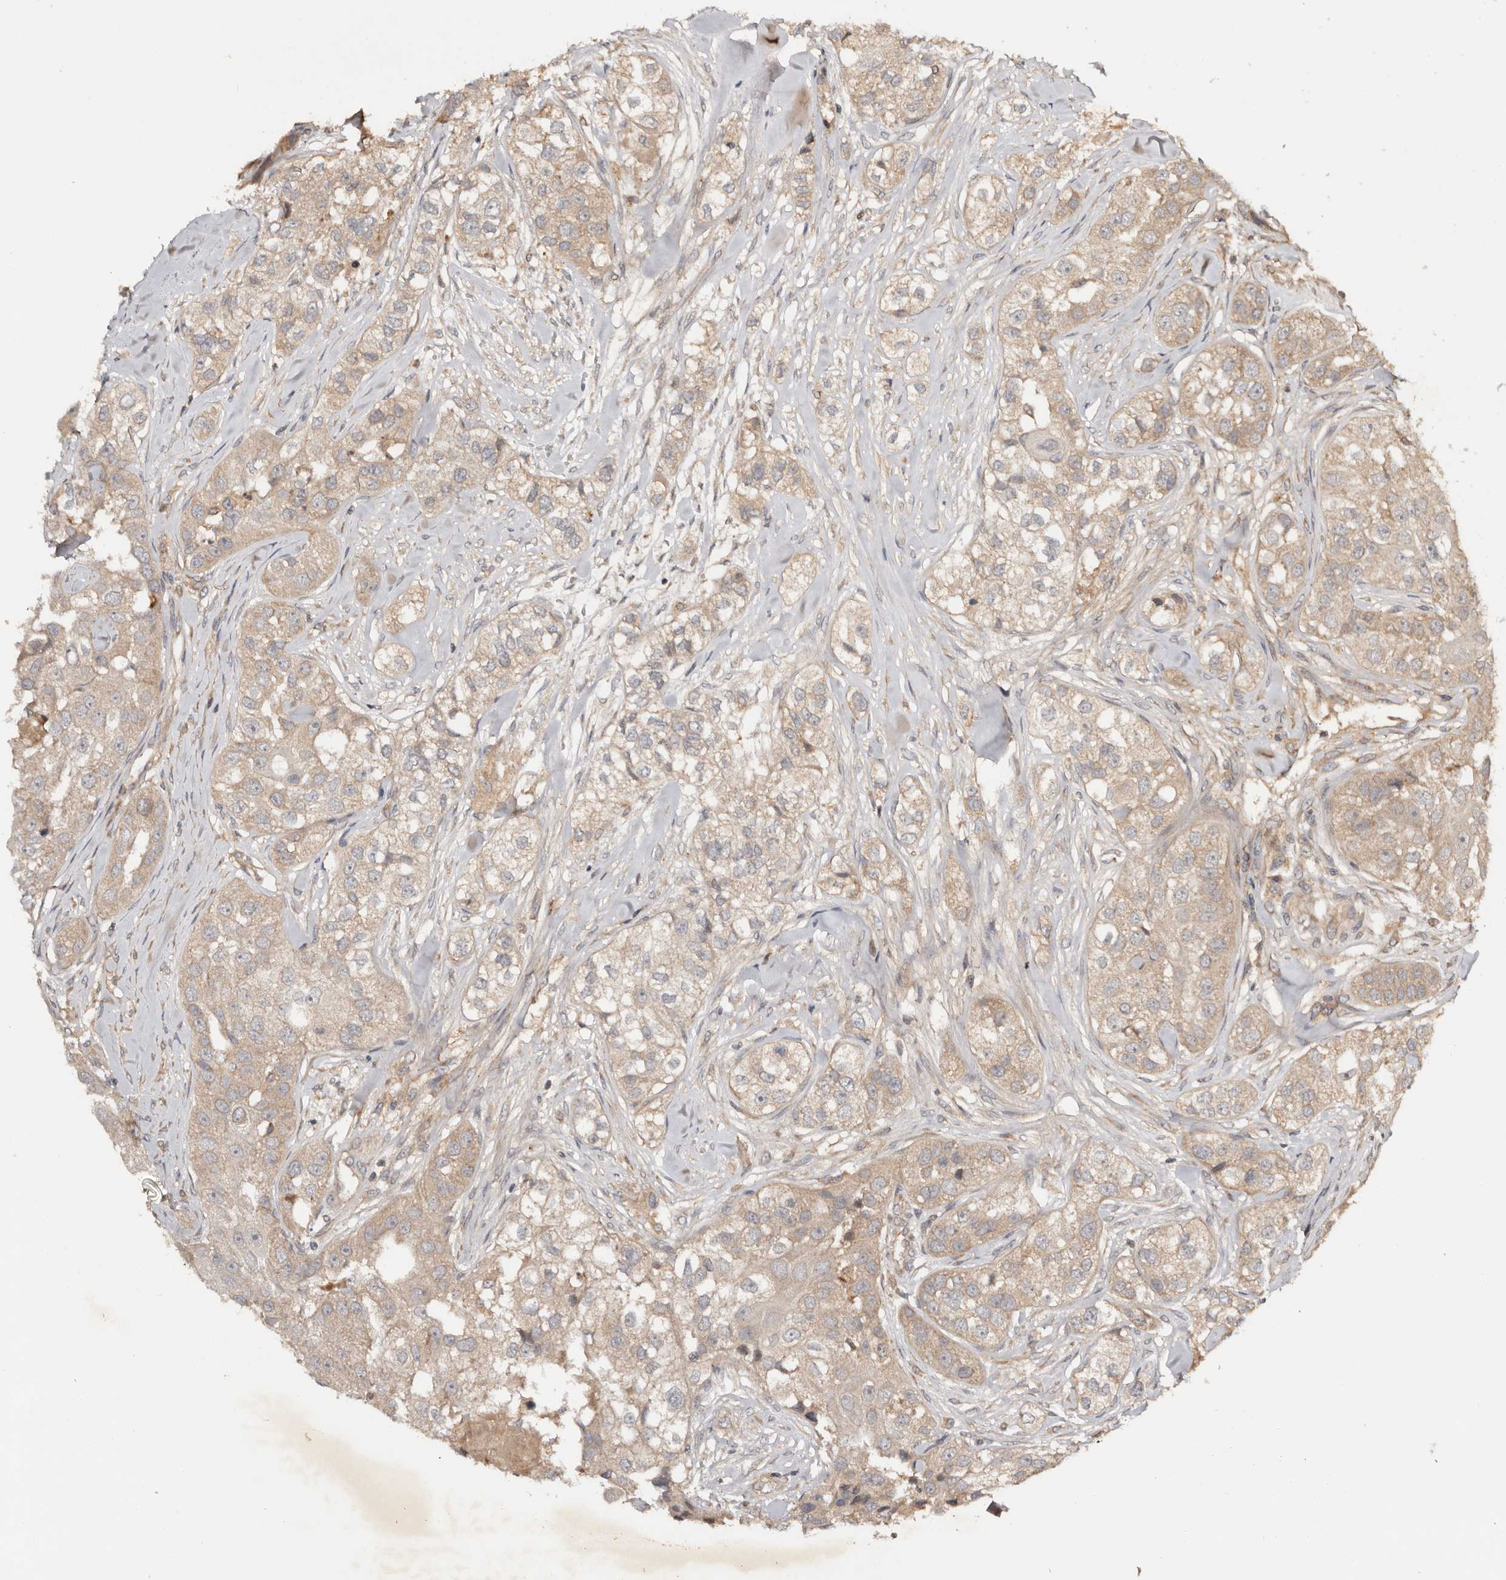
{"staining": {"intensity": "weak", "quantity": ">75%", "location": "cytoplasmic/membranous"}, "tissue": "head and neck cancer", "cell_type": "Tumor cells", "image_type": "cancer", "snomed": [{"axis": "morphology", "description": "Normal tissue, NOS"}, {"axis": "morphology", "description": "Squamous cell carcinoma, NOS"}, {"axis": "topography", "description": "Skeletal muscle"}, {"axis": "topography", "description": "Head-Neck"}], "caption": "Head and neck cancer stained with DAB IHC reveals low levels of weak cytoplasmic/membranous positivity in approximately >75% of tumor cells.", "gene": "PKIB", "patient": {"sex": "male", "age": 51}}